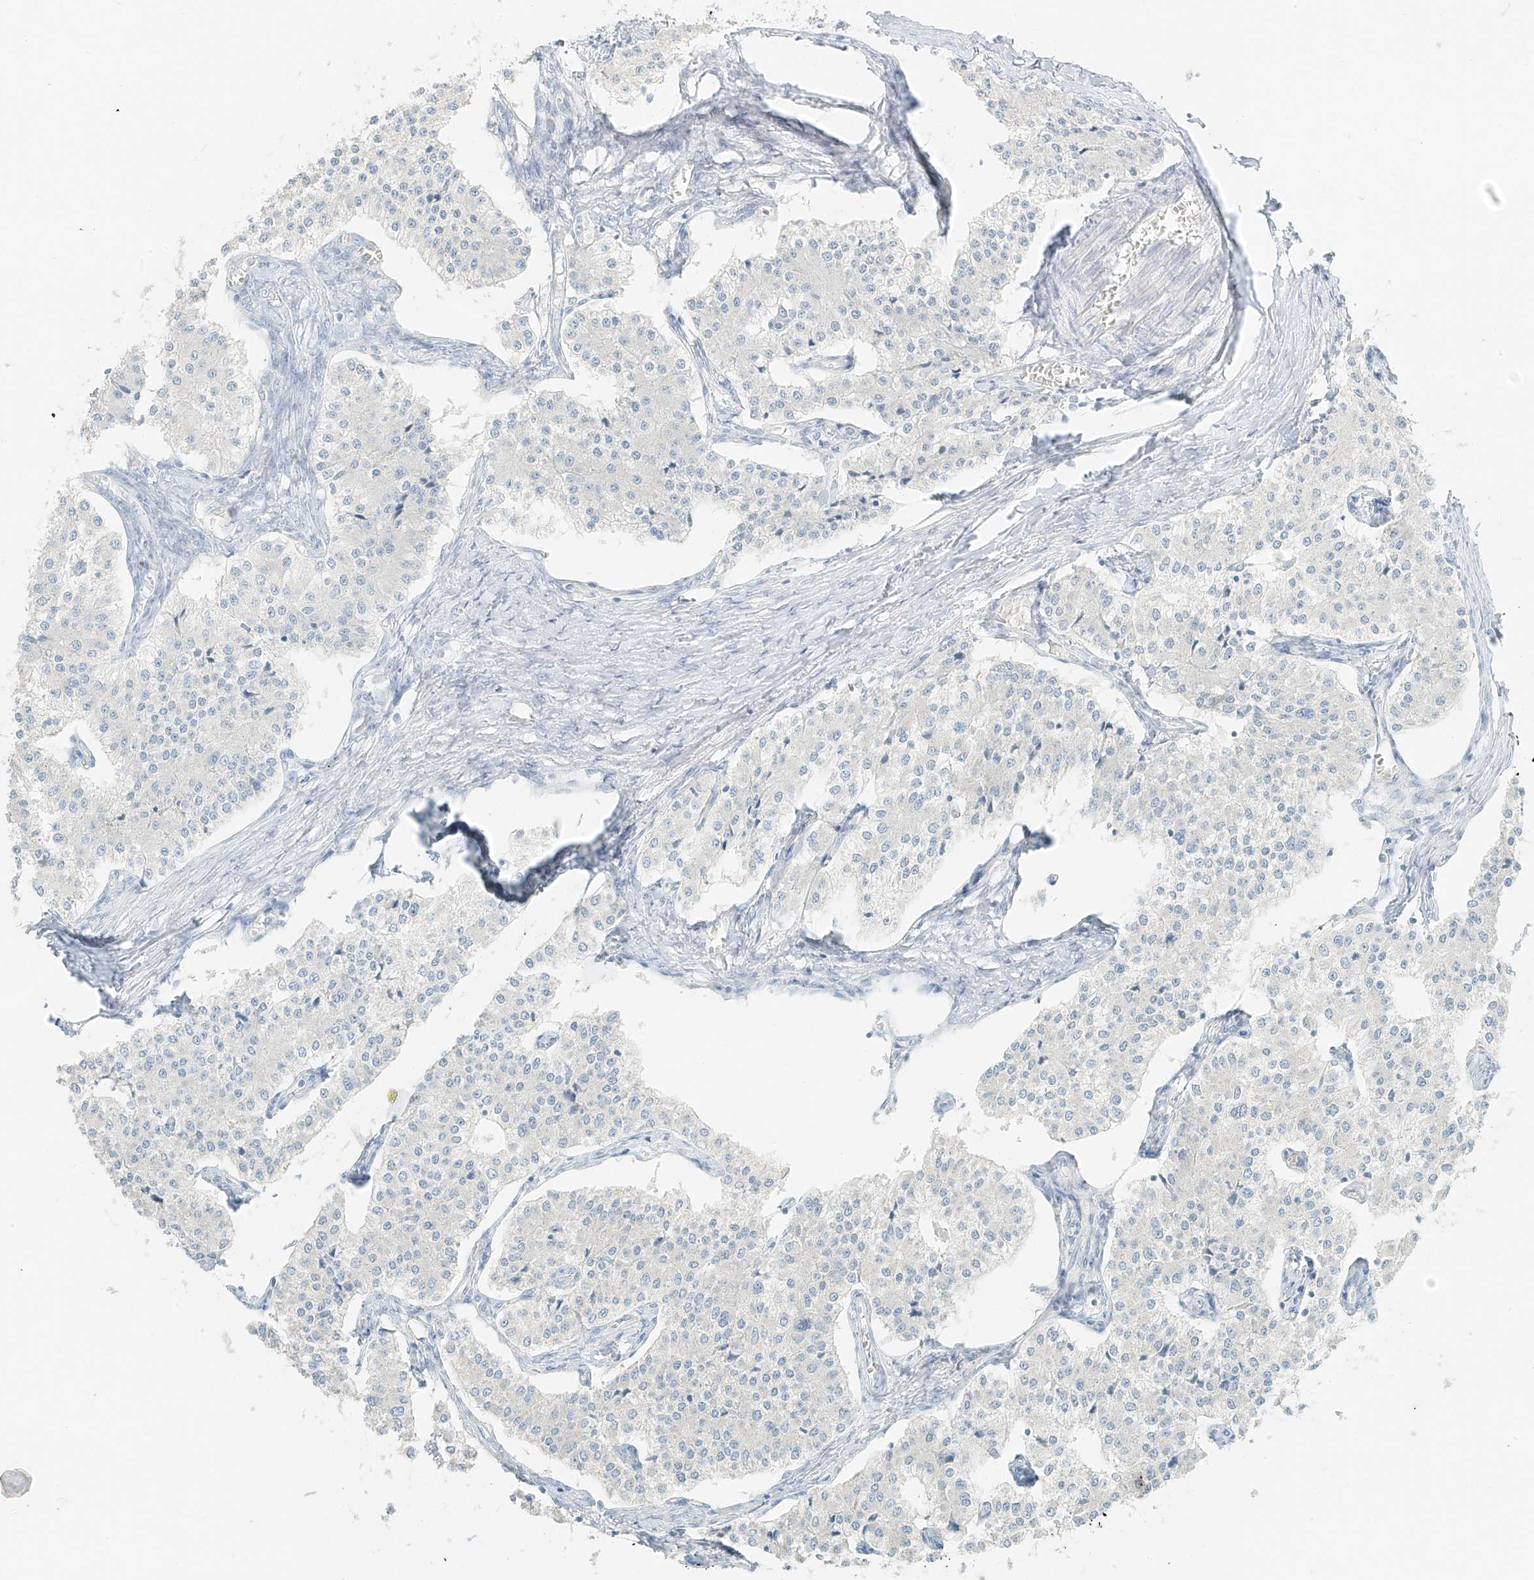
{"staining": {"intensity": "negative", "quantity": "none", "location": "none"}, "tissue": "carcinoid", "cell_type": "Tumor cells", "image_type": "cancer", "snomed": [{"axis": "morphology", "description": "Carcinoid, malignant, NOS"}, {"axis": "topography", "description": "Colon"}], "caption": "DAB (3,3'-diaminobenzidine) immunohistochemical staining of malignant carcinoid exhibits no significant expression in tumor cells.", "gene": "RFTN2", "patient": {"sex": "female", "age": 52}}